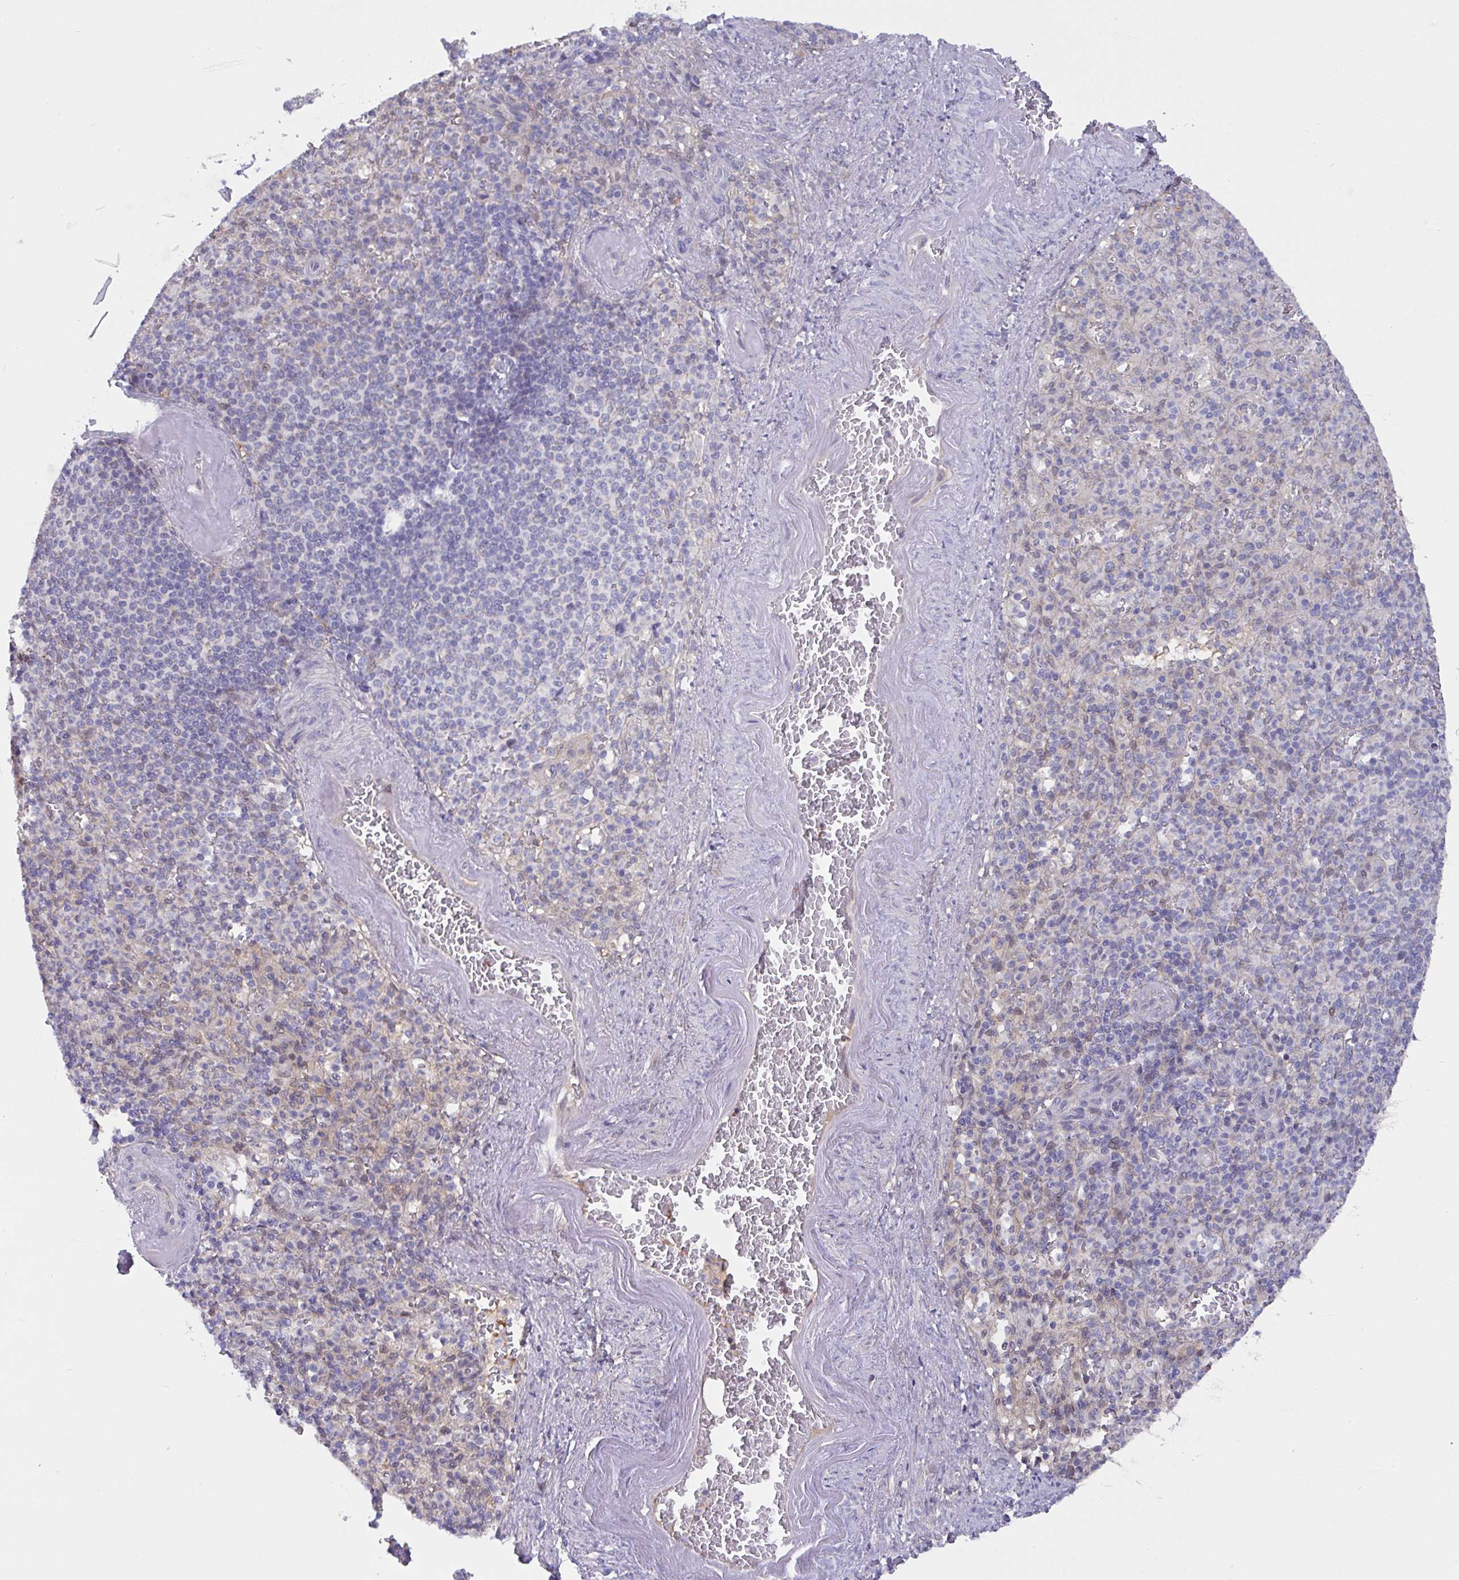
{"staining": {"intensity": "negative", "quantity": "none", "location": "none"}, "tissue": "spleen", "cell_type": "Cells in red pulp", "image_type": "normal", "snomed": [{"axis": "morphology", "description": "Normal tissue, NOS"}, {"axis": "topography", "description": "Spleen"}], "caption": "Immunohistochemical staining of unremarkable spleen shows no significant positivity in cells in red pulp. (DAB IHC visualized using brightfield microscopy, high magnification).", "gene": "L3HYPDH", "patient": {"sex": "female", "age": 74}}